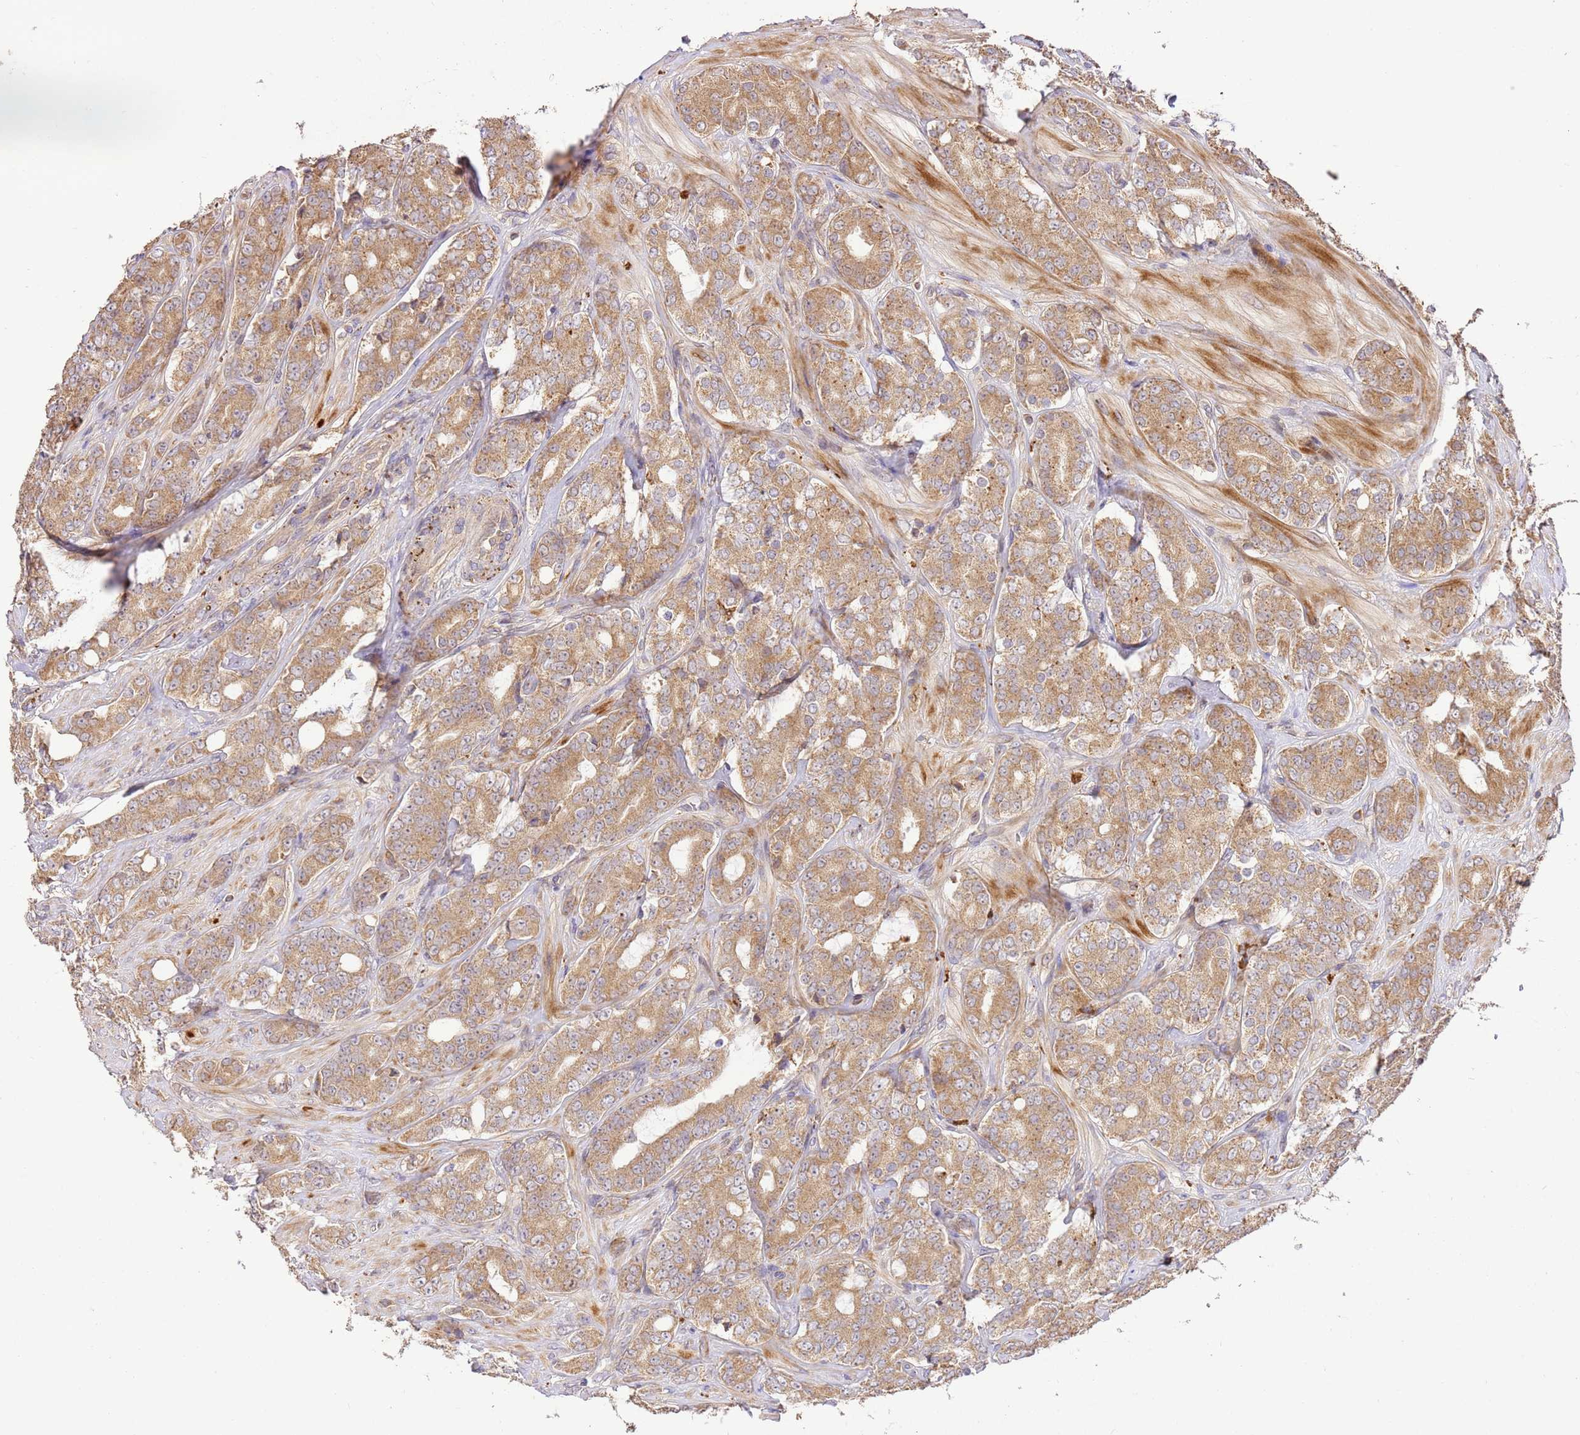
{"staining": {"intensity": "moderate", "quantity": ">75%", "location": "cytoplasmic/membranous"}, "tissue": "prostate cancer", "cell_type": "Tumor cells", "image_type": "cancer", "snomed": [{"axis": "morphology", "description": "Adenocarcinoma, High grade"}, {"axis": "topography", "description": "Prostate"}], "caption": "Human prostate cancer (adenocarcinoma (high-grade)) stained with a protein marker exhibits moderate staining in tumor cells.", "gene": "LRRC28", "patient": {"sex": "male", "age": 62}}